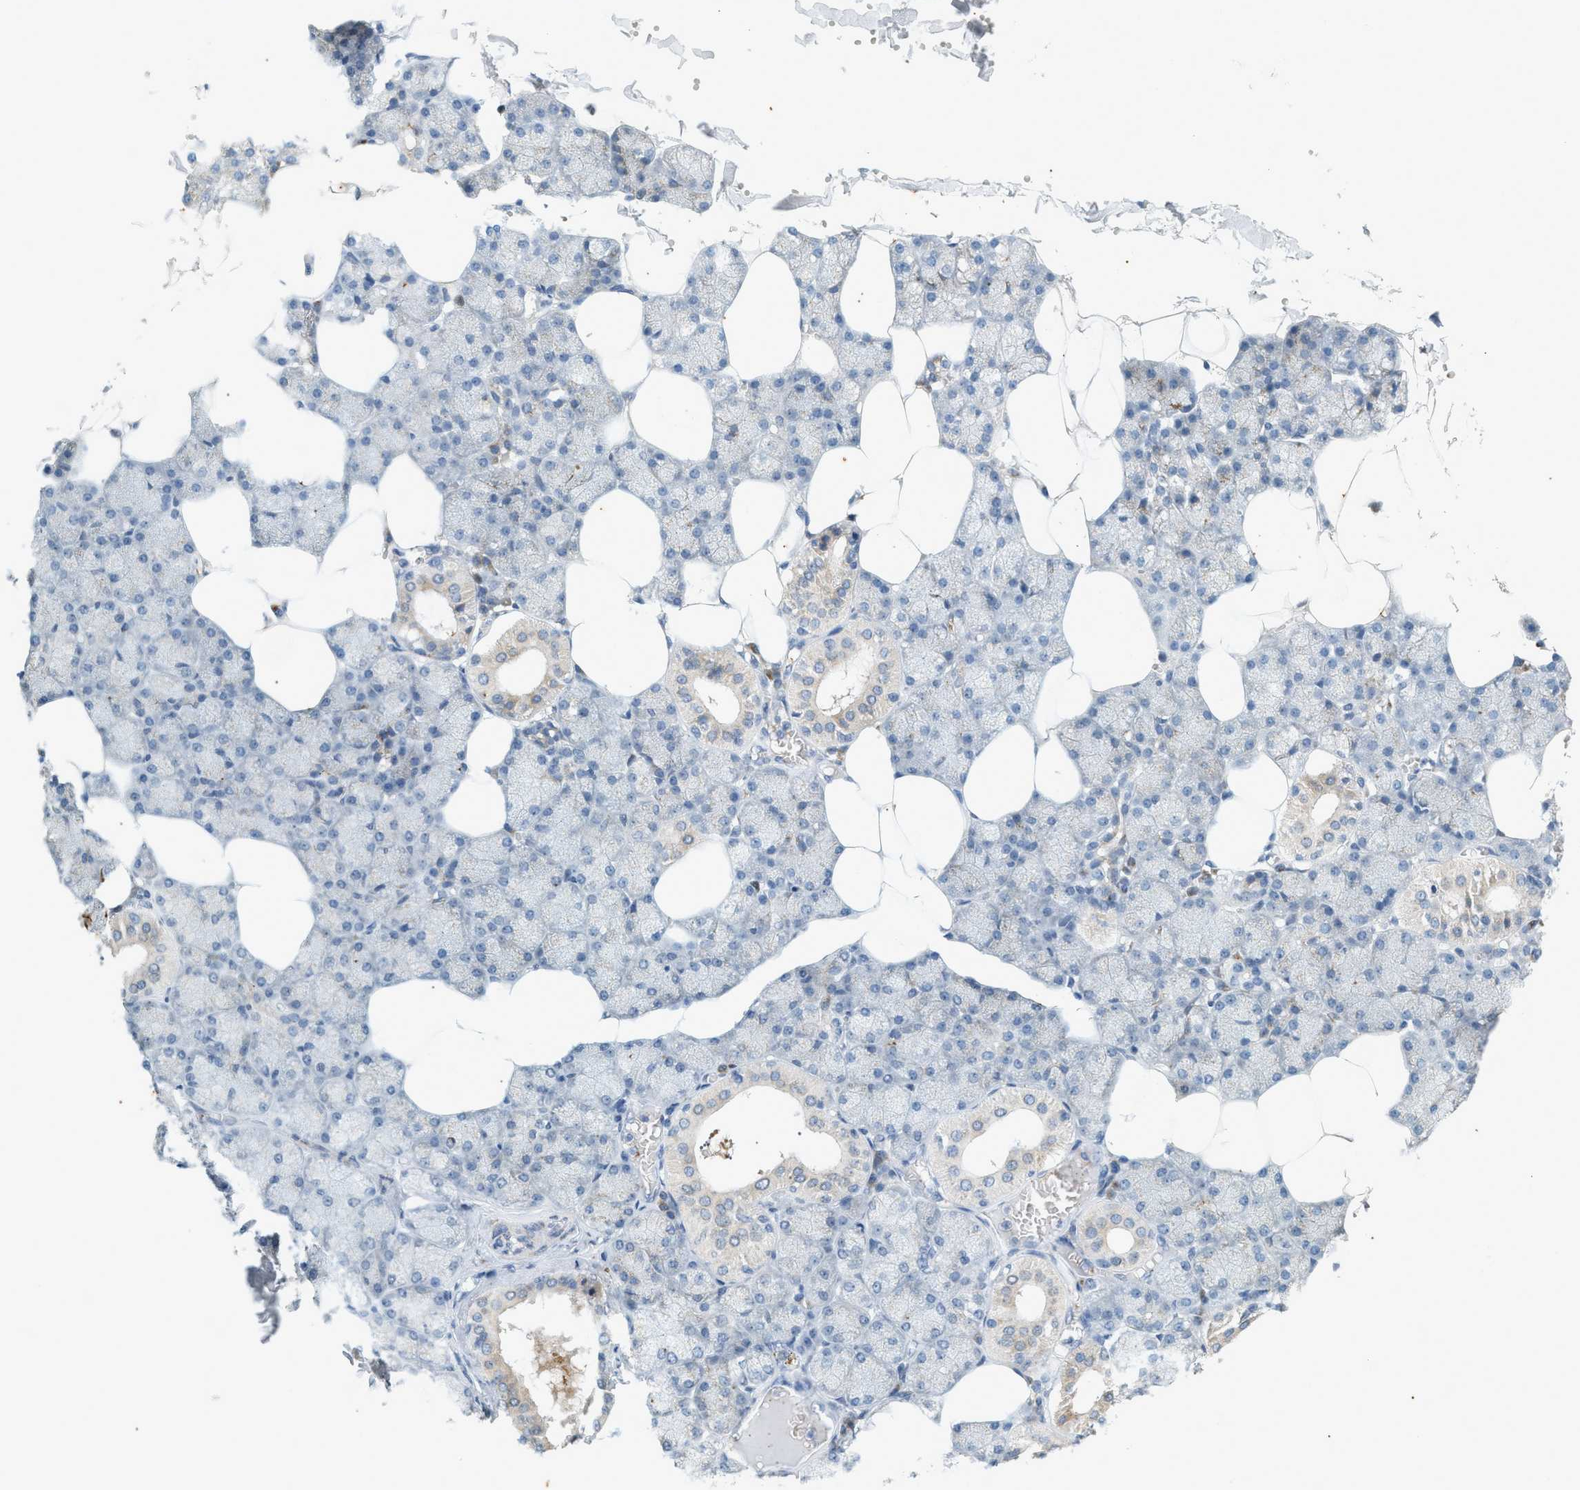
{"staining": {"intensity": "weak", "quantity": "25%-75%", "location": "cytoplasmic/membranous"}, "tissue": "salivary gland", "cell_type": "Glandular cells", "image_type": "normal", "snomed": [{"axis": "morphology", "description": "Normal tissue, NOS"}, {"axis": "topography", "description": "Salivary gland"}], "caption": "Weak cytoplasmic/membranous positivity is present in approximately 25%-75% of glandular cells in benign salivary gland. (Brightfield microscopy of DAB IHC at high magnification).", "gene": "CHPF2", "patient": {"sex": "male", "age": 62}}